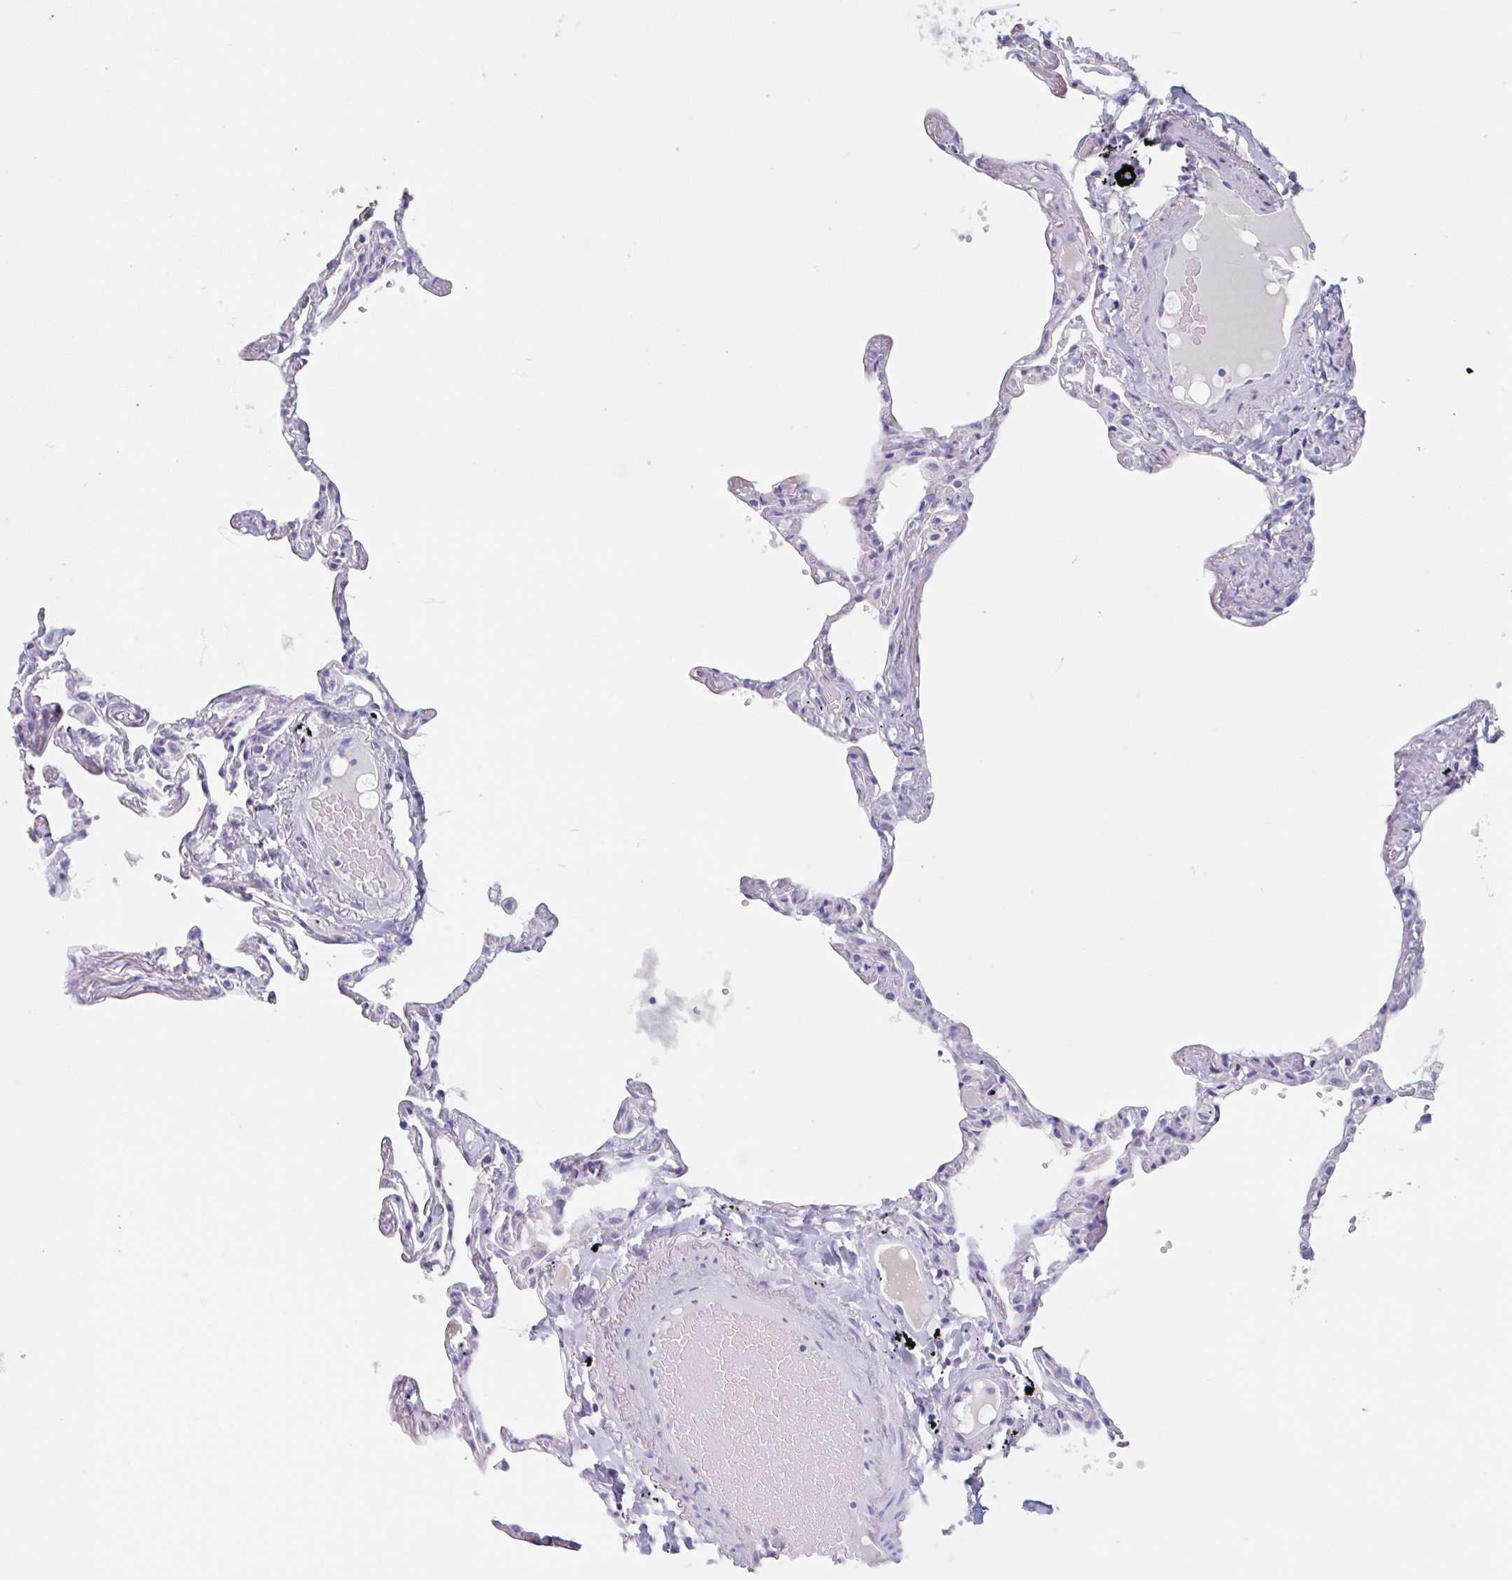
{"staining": {"intensity": "negative", "quantity": "none", "location": "none"}, "tissue": "lung", "cell_type": "Alveolar cells", "image_type": "normal", "snomed": [{"axis": "morphology", "description": "Normal tissue, NOS"}, {"axis": "topography", "description": "Lung"}], "caption": "Image shows no significant protein positivity in alveolar cells of benign lung.", "gene": "EMC4", "patient": {"sex": "female", "age": 67}}